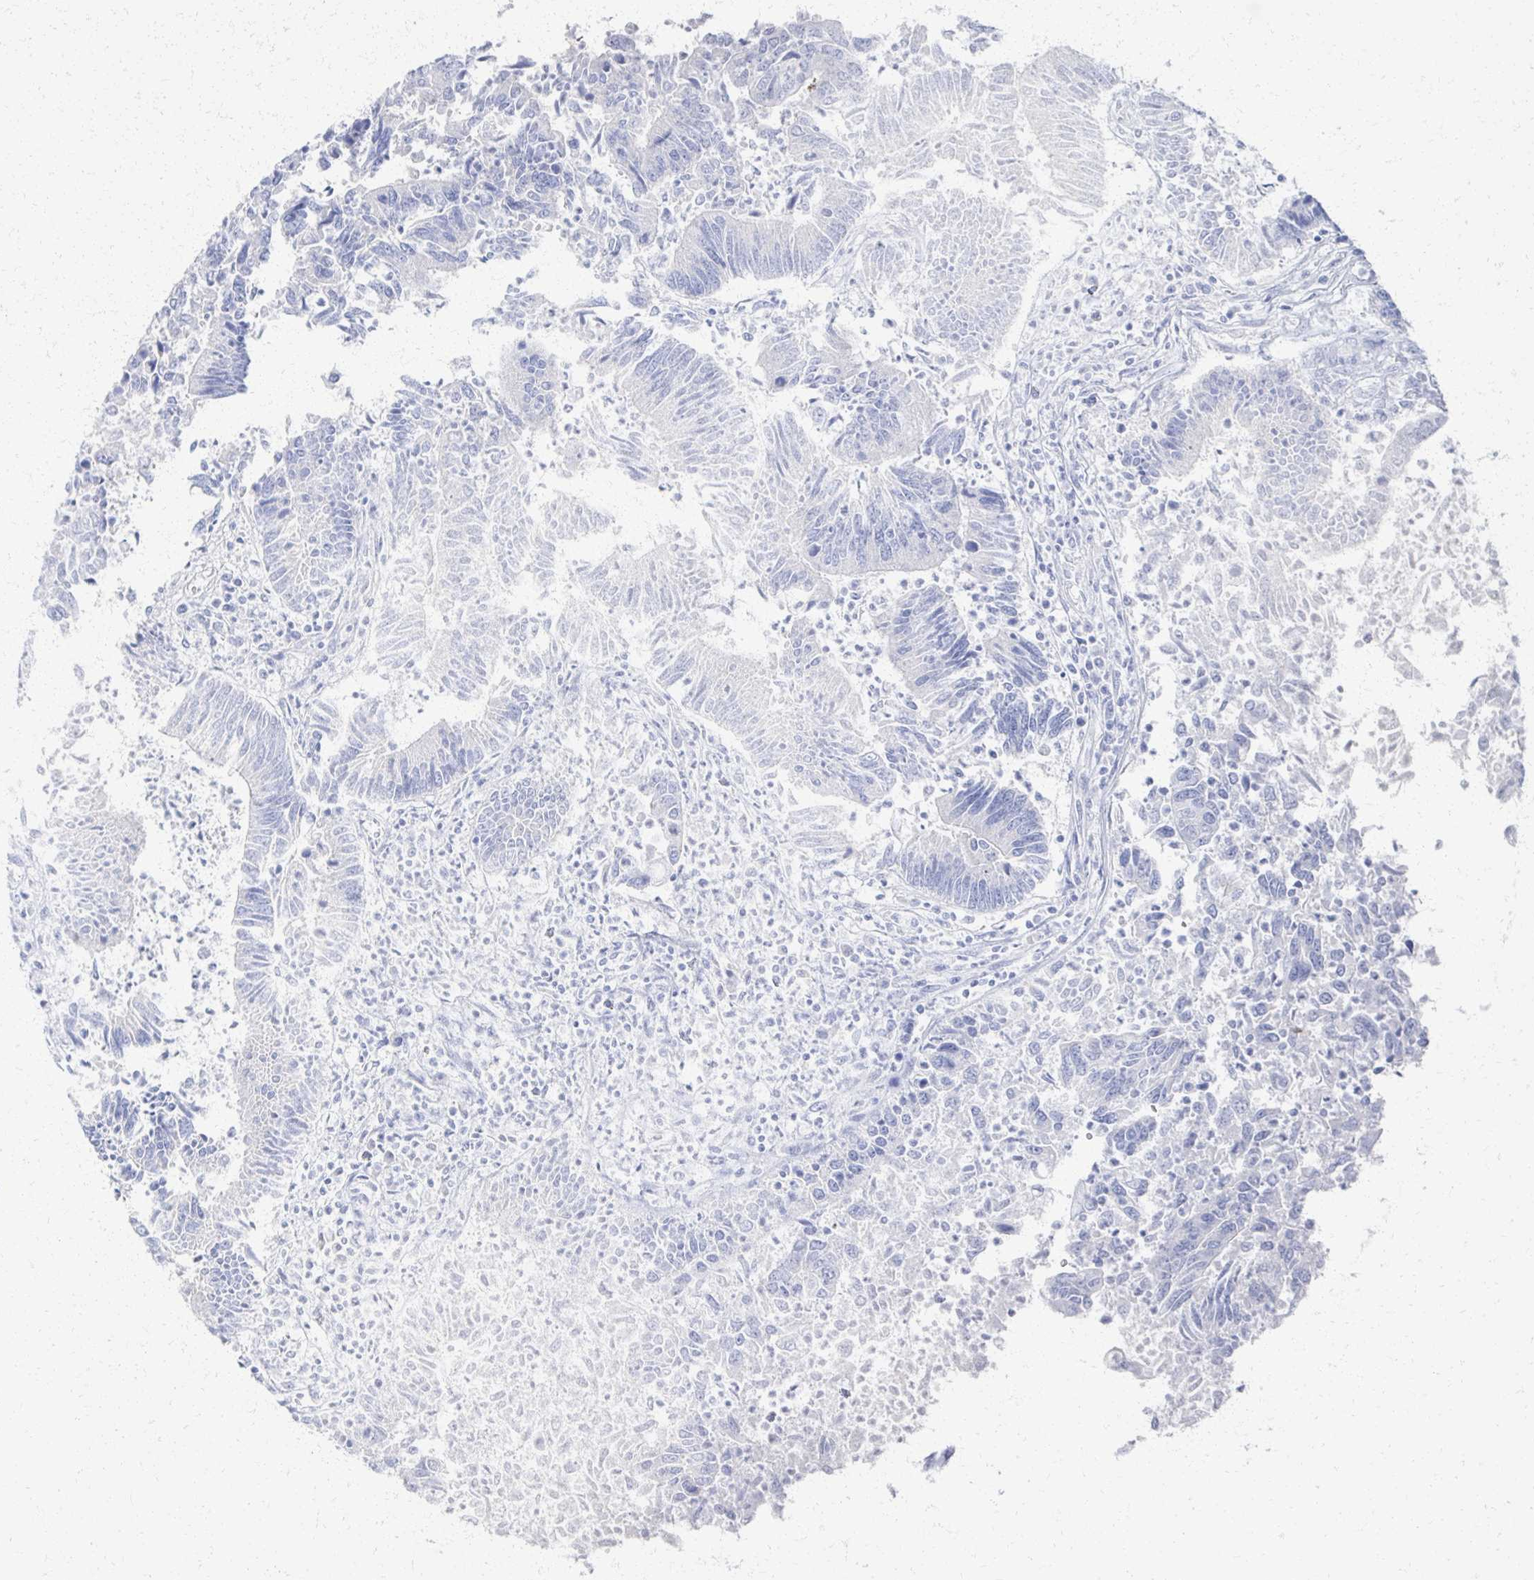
{"staining": {"intensity": "negative", "quantity": "none", "location": "none"}, "tissue": "colorectal cancer", "cell_type": "Tumor cells", "image_type": "cancer", "snomed": [{"axis": "morphology", "description": "Adenocarcinoma, NOS"}, {"axis": "topography", "description": "Colon"}], "caption": "This is a histopathology image of immunohistochemistry staining of colorectal cancer (adenocarcinoma), which shows no expression in tumor cells. (Brightfield microscopy of DAB immunohistochemistry at high magnification).", "gene": "PRR20A", "patient": {"sex": "female", "age": 67}}